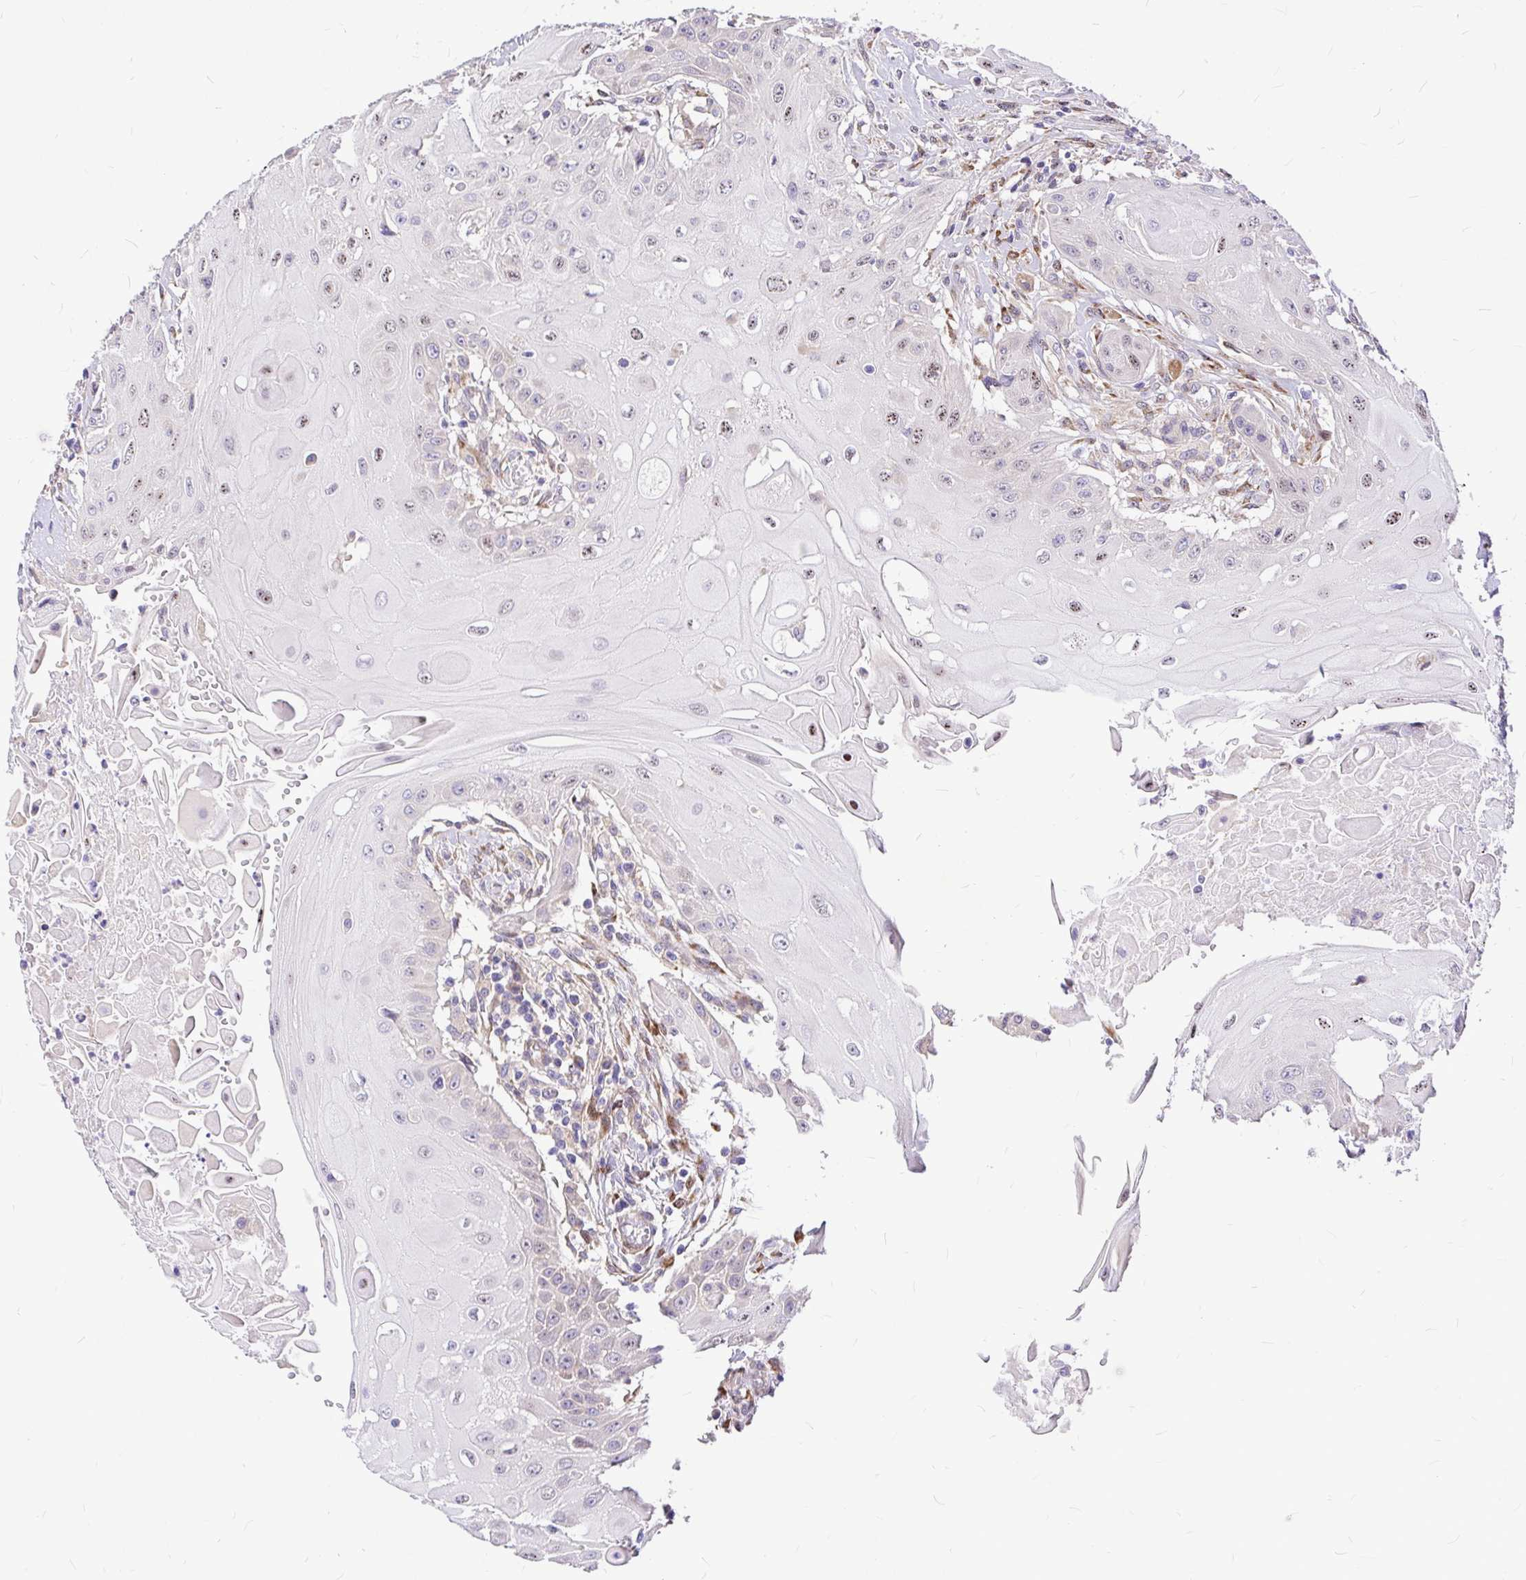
{"staining": {"intensity": "negative", "quantity": "none", "location": "none"}, "tissue": "head and neck cancer", "cell_type": "Tumor cells", "image_type": "cancer", "snomed": [{"axis": "morphology", "description": "Squamous cell carcinoma, NOS"}, {"axis": "topography", "description": "Oral tissue"}, {"axis": "topography", "description": "Head-Neck"}, {"axis": "topography", "description": "Neck, NOS"}], "caption": "Tumor cells are negative for brown protein staining in head and neck cancer.", "gene": "GABBR2", "patient": {"sex": "female", "age": 55}}